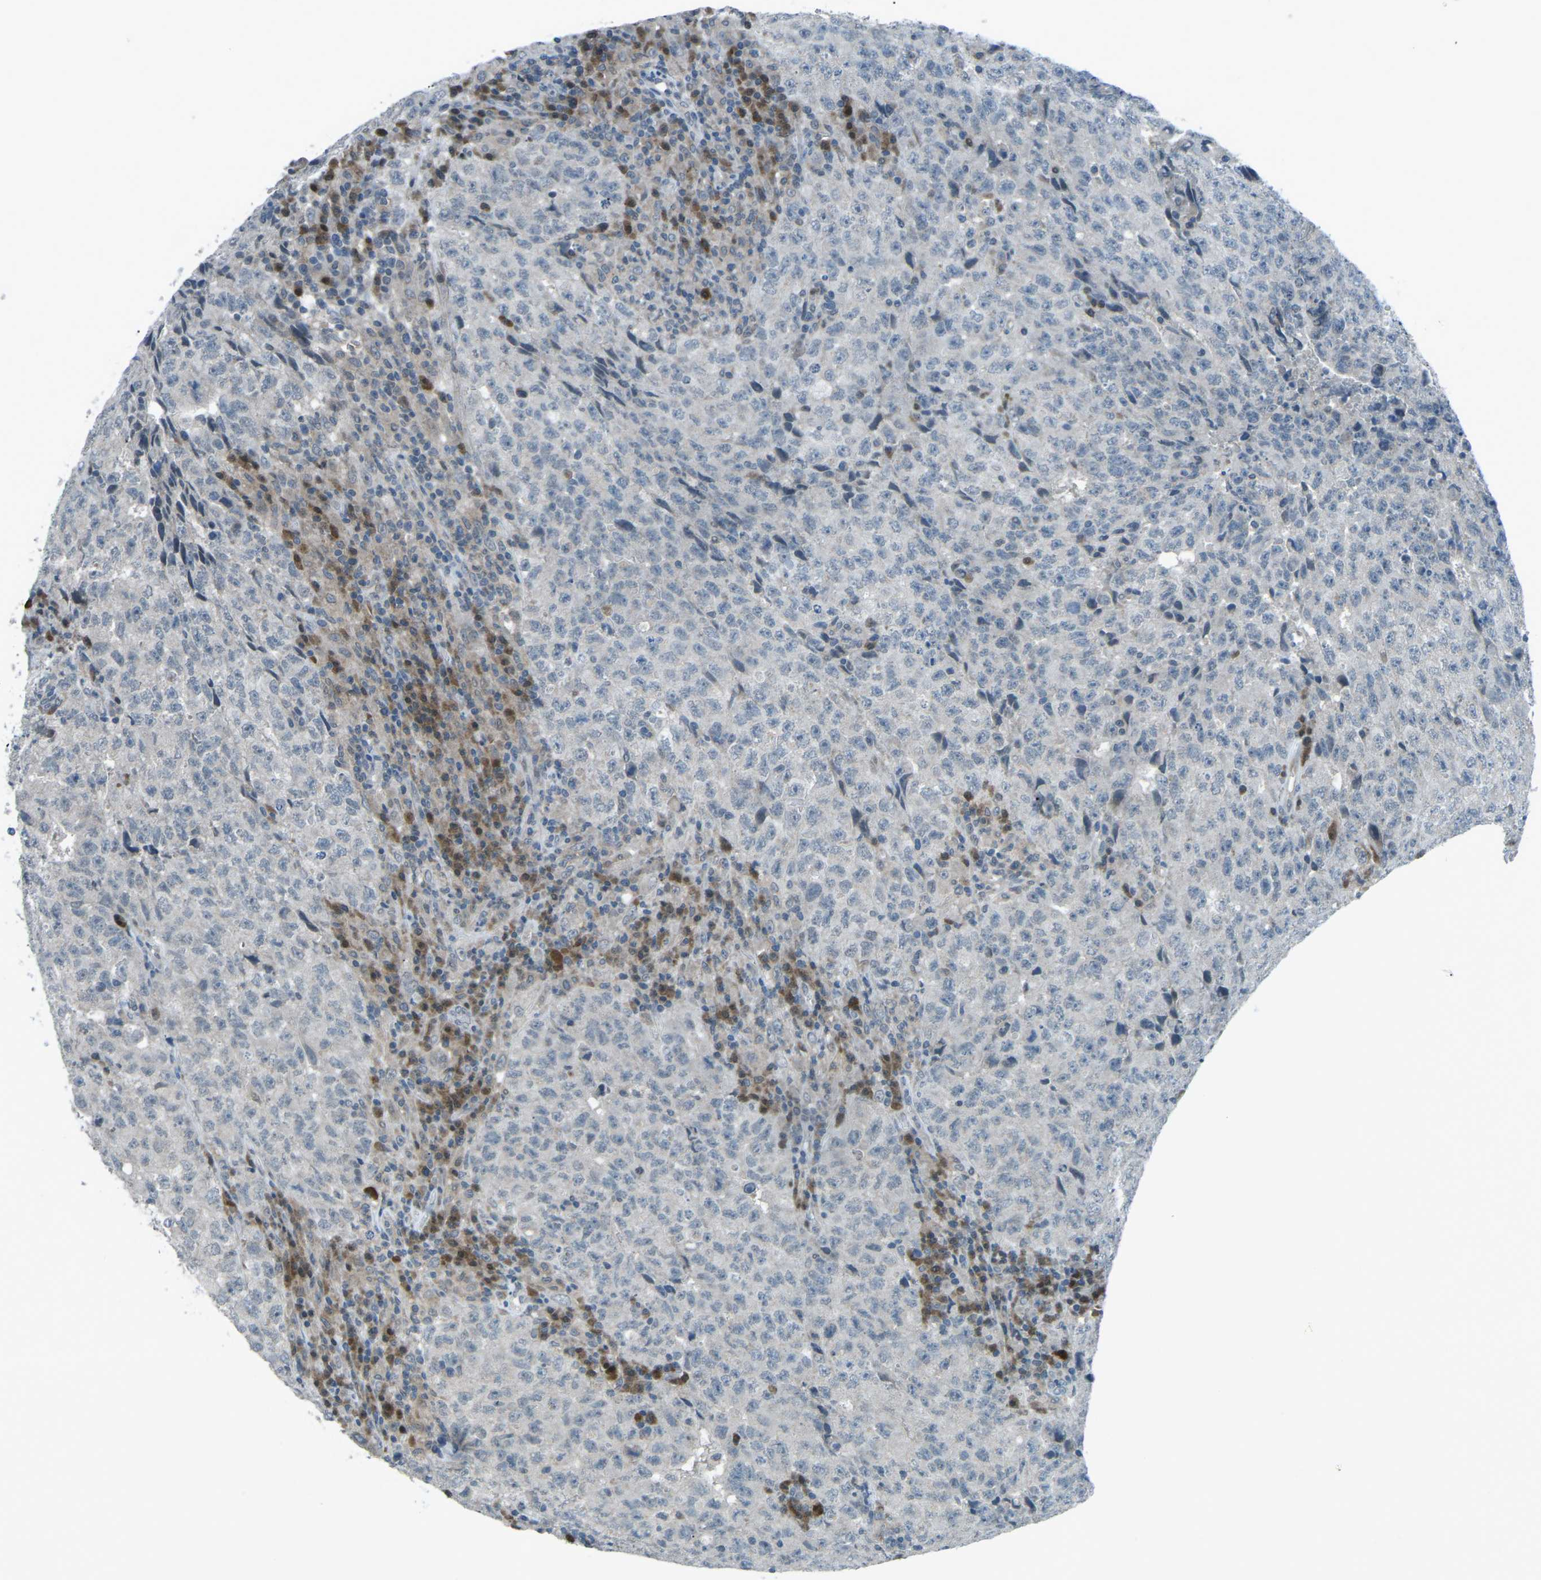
{"staining": {"intensity": "negative", "quantity": "none", "location": "none"}, "tissue": "testis cancer", "cell_type": "Tumor cells", "image_type": "cancer", "snomed": [{"axis": "morphology", "description": "Necrosis, NOS"}, {"axis": "morphology", "description": "Carcinoma, Embryonal, NOS"}, {"axis": "topography", "description": "Testis"}], "caption": "IHC of embryonal carcinoma (testis) demonstrates no expression in tumor cells.", "gene": "PRKCA", "patient": {"sex": "male", "age": 19}}